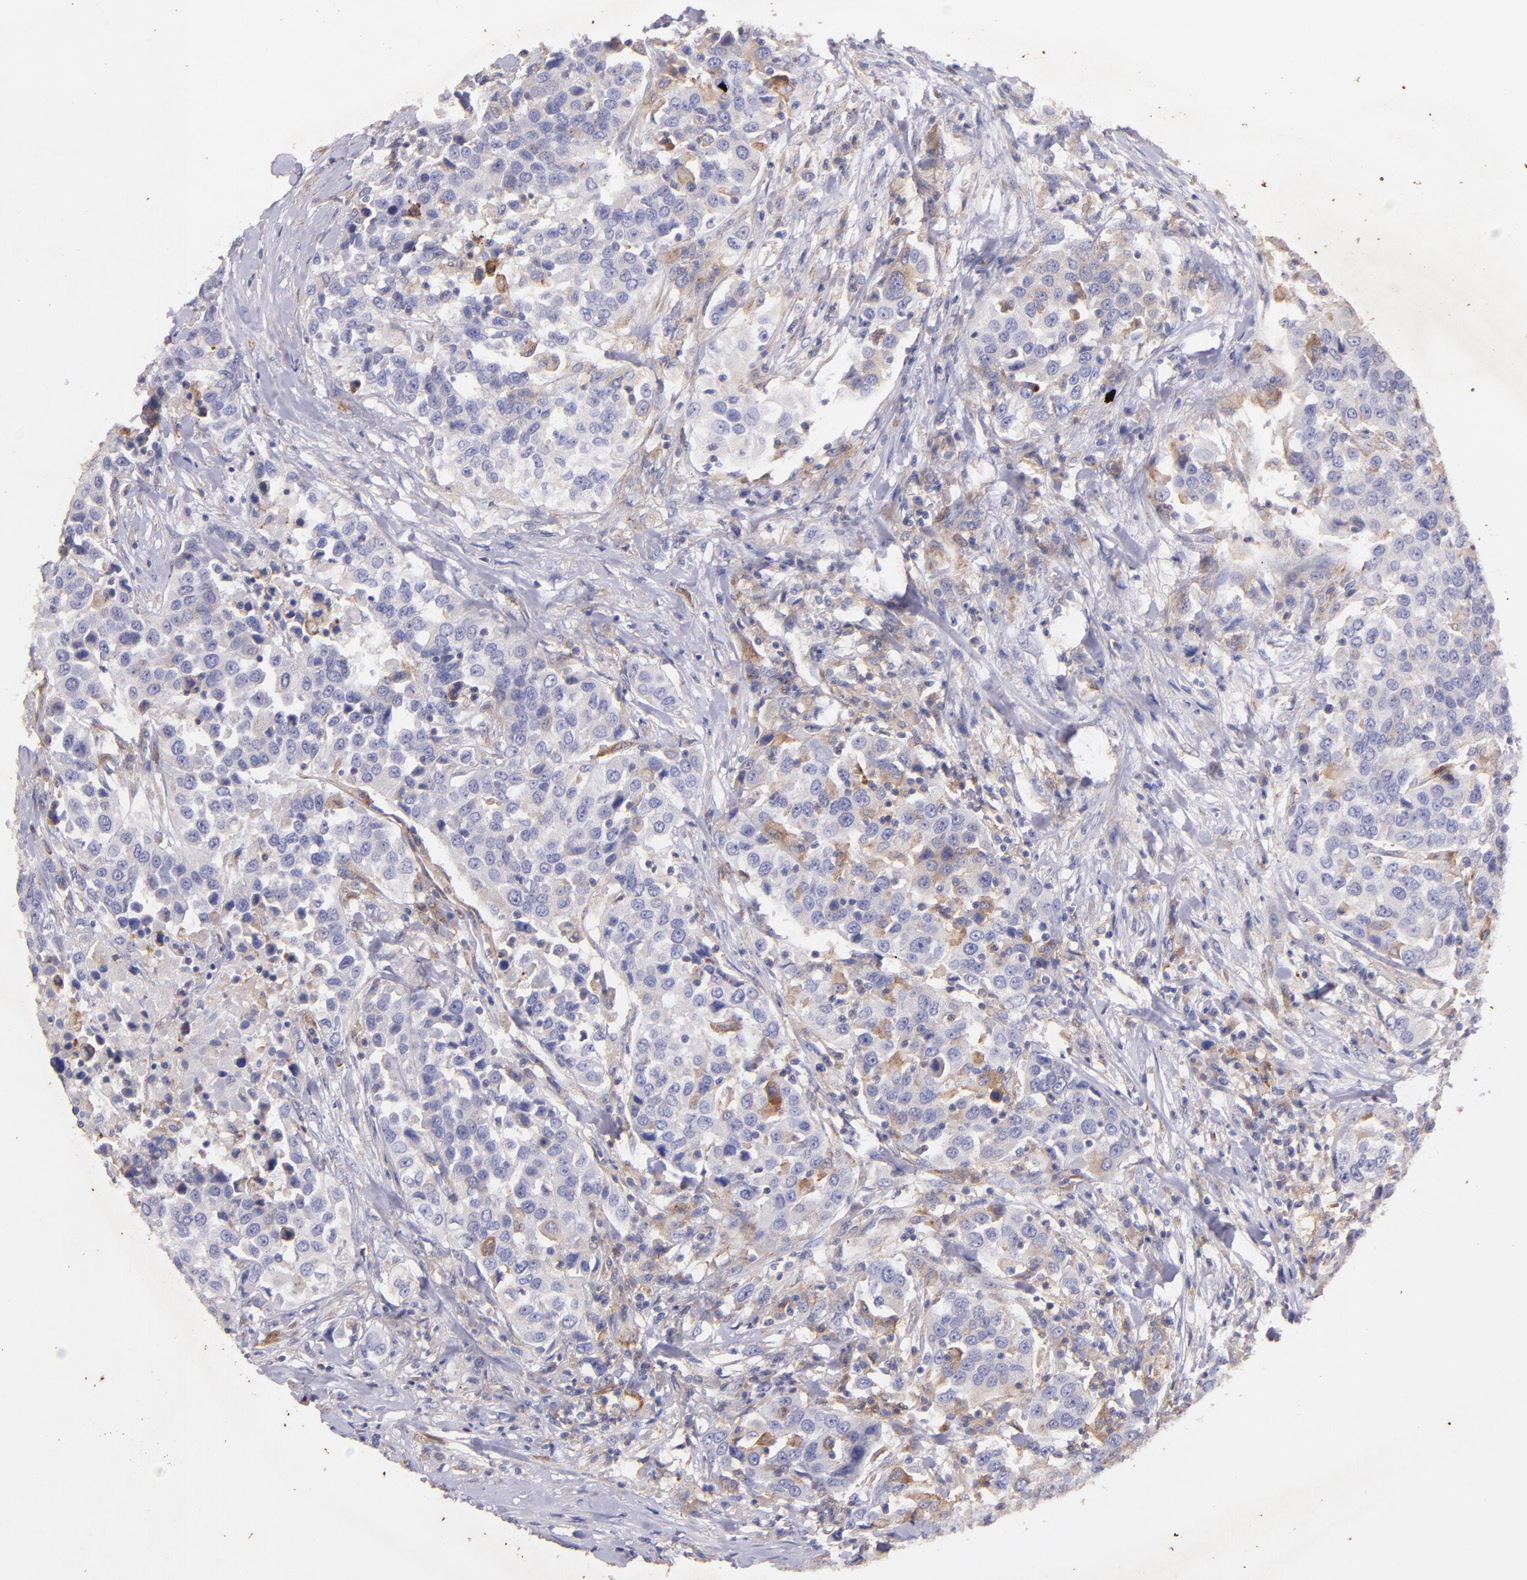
{"staining": {"intensity": "weak", "quantity": "<25%", "location": "cytoplasmic/membranous"}, "tissue": "urothelial cancer", "cell_type": "Tumor cells", "image_type": "cancer", "snomed": [{"axis": "morphology", "description": "Urothelial carcinoma, High grade"}, {"axis": "topography", "description": "Urinary bladder"}], "caption": "The image exhibits no staining of tumor cells in urothelial cancer. (Immunohistochemistry (ihc), brightfield microscopy, high magnification).", "gene": "RET", "patient": {"sex": "female", "age": 80}}